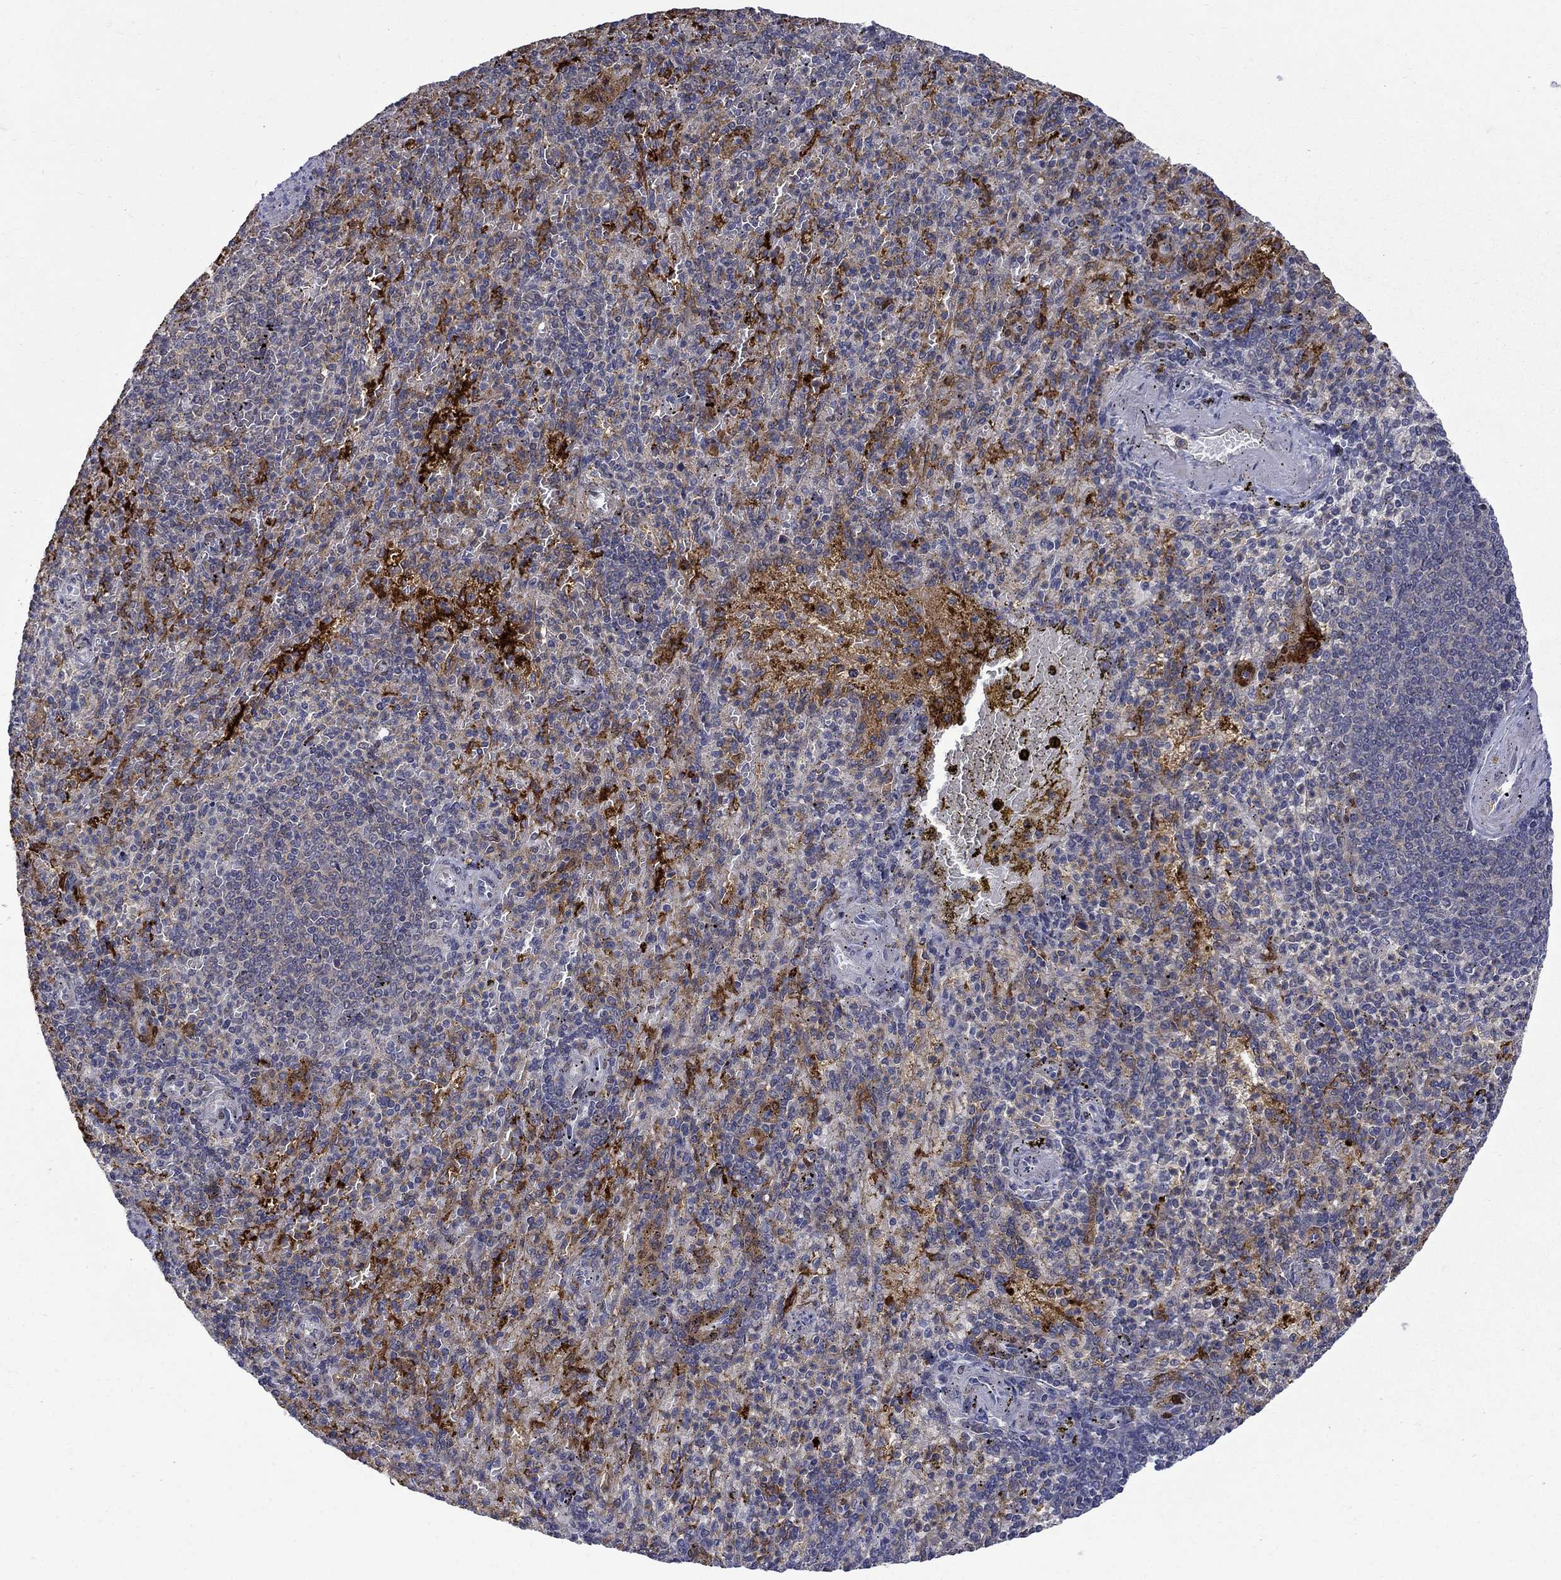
{"staining": {"intensity": "strong", "quantity": "<25%", "location": "cytoplasmic/membranous"}, "tissue": "spleen", "cell_type": "Cells in red pulp", "image_type": "normal", "snomed": [{"axis": "morphology", "description": "Normal tissue, NOS"}, {"axis": "topography", "description": "Spleen"}], "caption": "Approximately <25% of cells in red pulp in benign human spleen display strong cytoplasmic/membranous protein expression as visualized by brown immunohistochemical staining.", "gene": "PCBP2", "patient": {"sex": "female", "age": 74}}